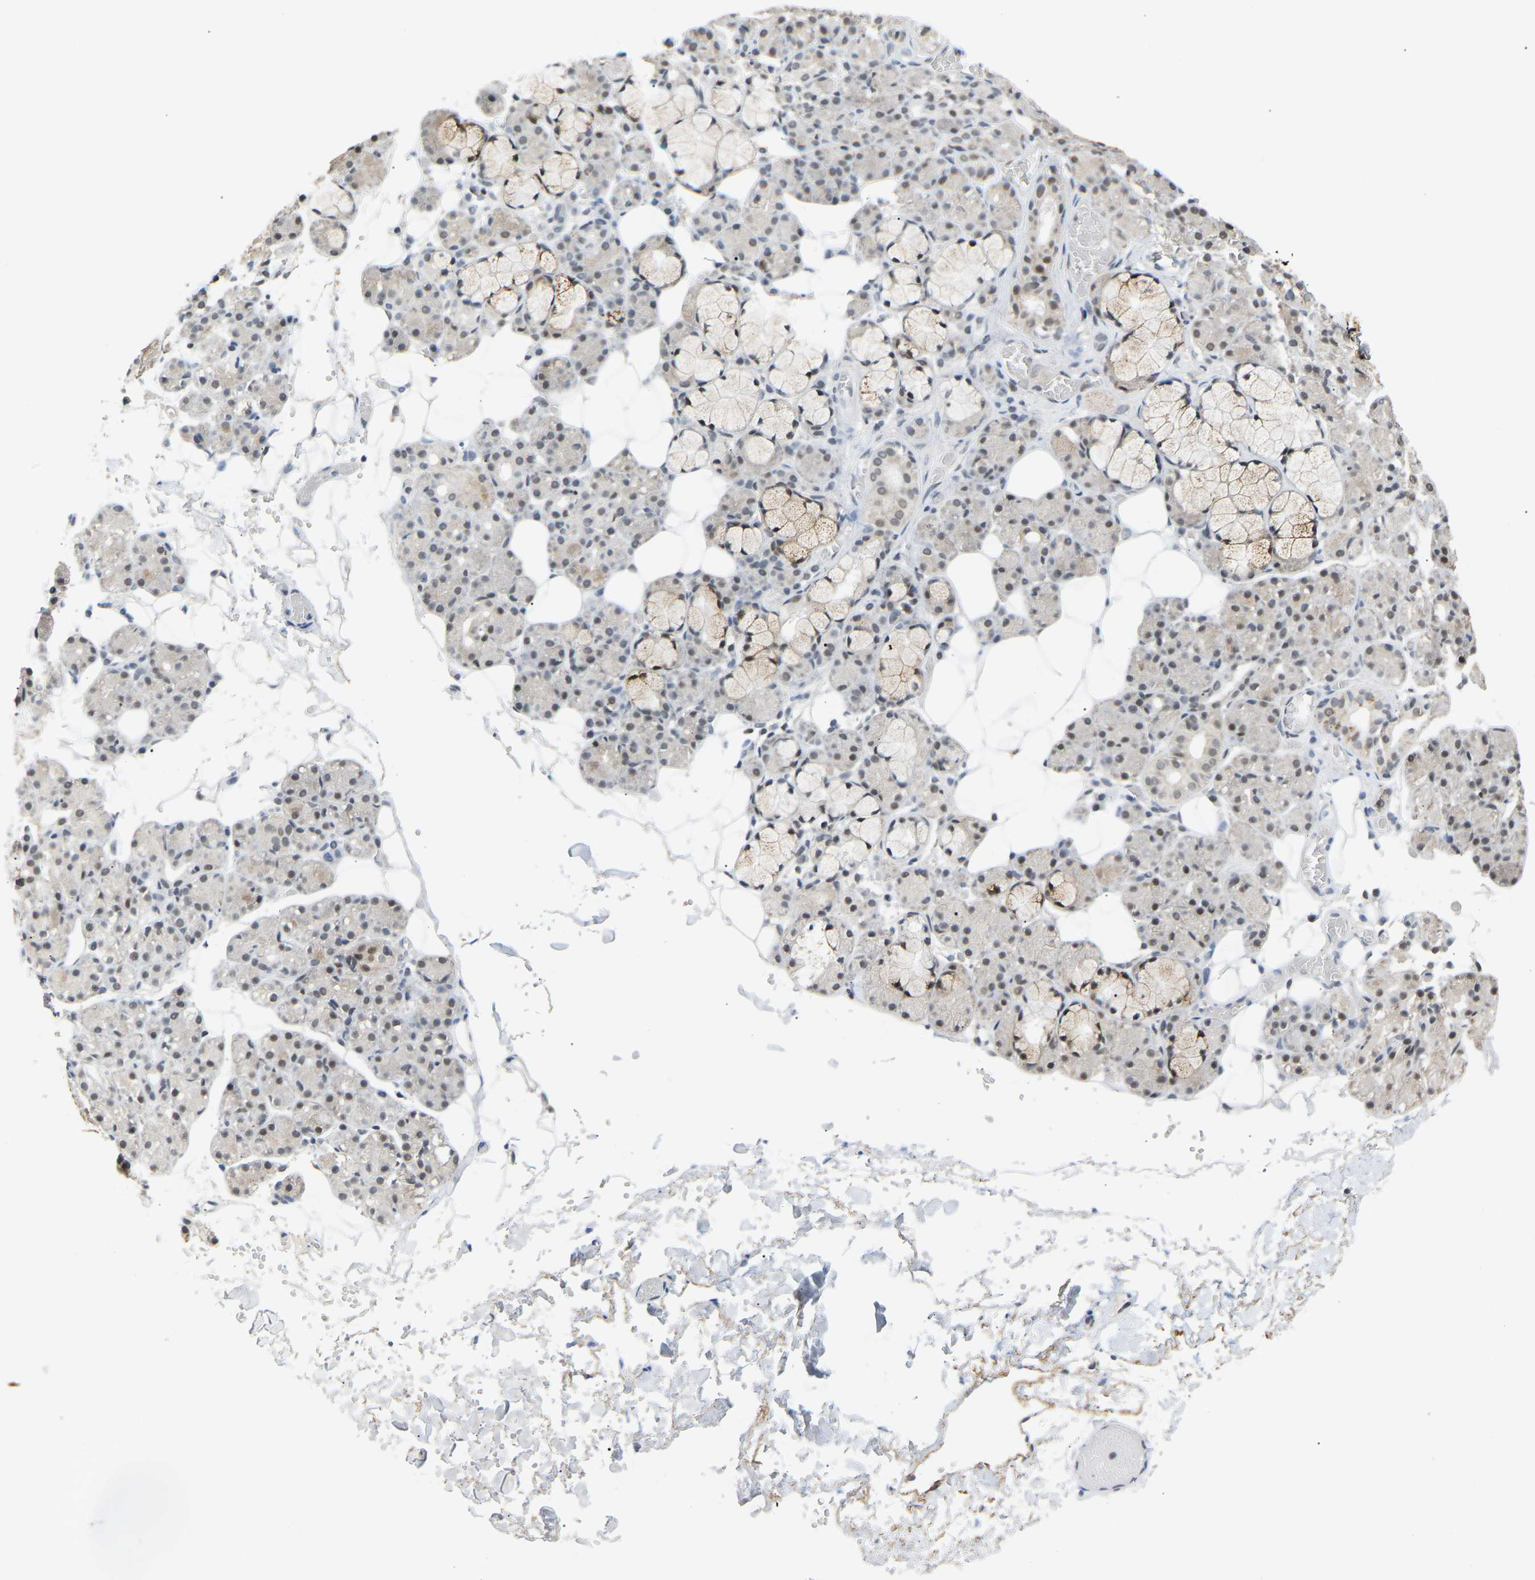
{"staining": {"intensity": "weak", "quantity": "<25%", "location": "nuclear"}, "tissue": "salivary gland", "cell_type": "Glandular cells", "image_type": "normal", "snomed": [{"axis": "morphology", "description": "Normal tissue, NOS"}, {"axis": "topography", "description": "Salivary gland"}], "caption": "A micrograph of salivary gland stained for a protein exhibits no brown staining in glandular cells.", "gene": "RBM15", "patient": {"sex": "male", "age": 63}}